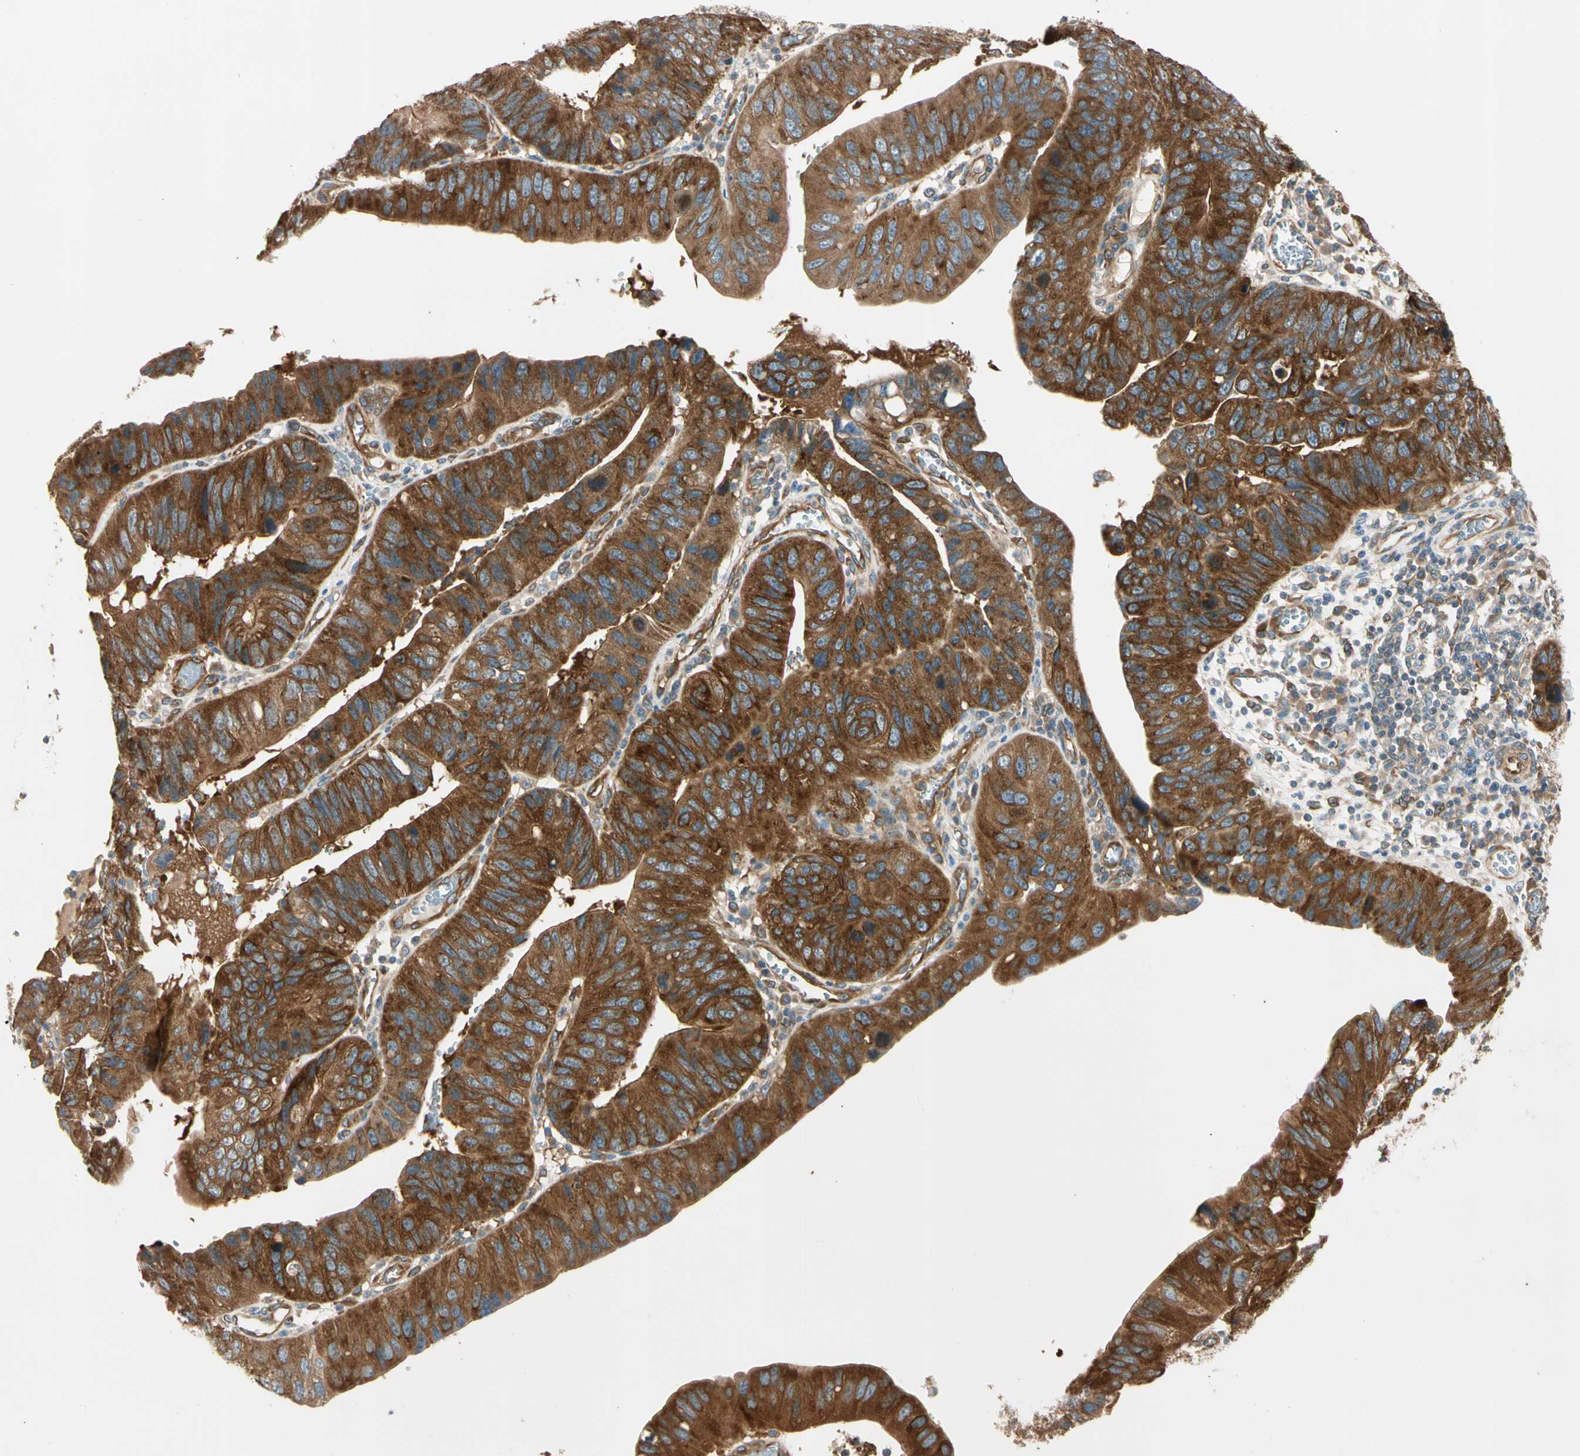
{"staining": {"intensity": "strong", "quantity": ">75%", "location": "cytoplasmic/membranous"}, "tissue": "stomach cancer", "cell_type": "Tumor cells", "image_type": "cancer", "snomed": [{"axis": "morphology", "description": "Adenocarcinoma, NOS"}, {"axis": "topography", "description": "Stomach"}], "caption": "Protein expression analysis of human adenocarcinoma (stomach) reveals strong cytoplasmic/membranous staining in about >75% of tumor cells.", "gene": "ROCK2", "patient": {"sex": "male", "age": 59}}